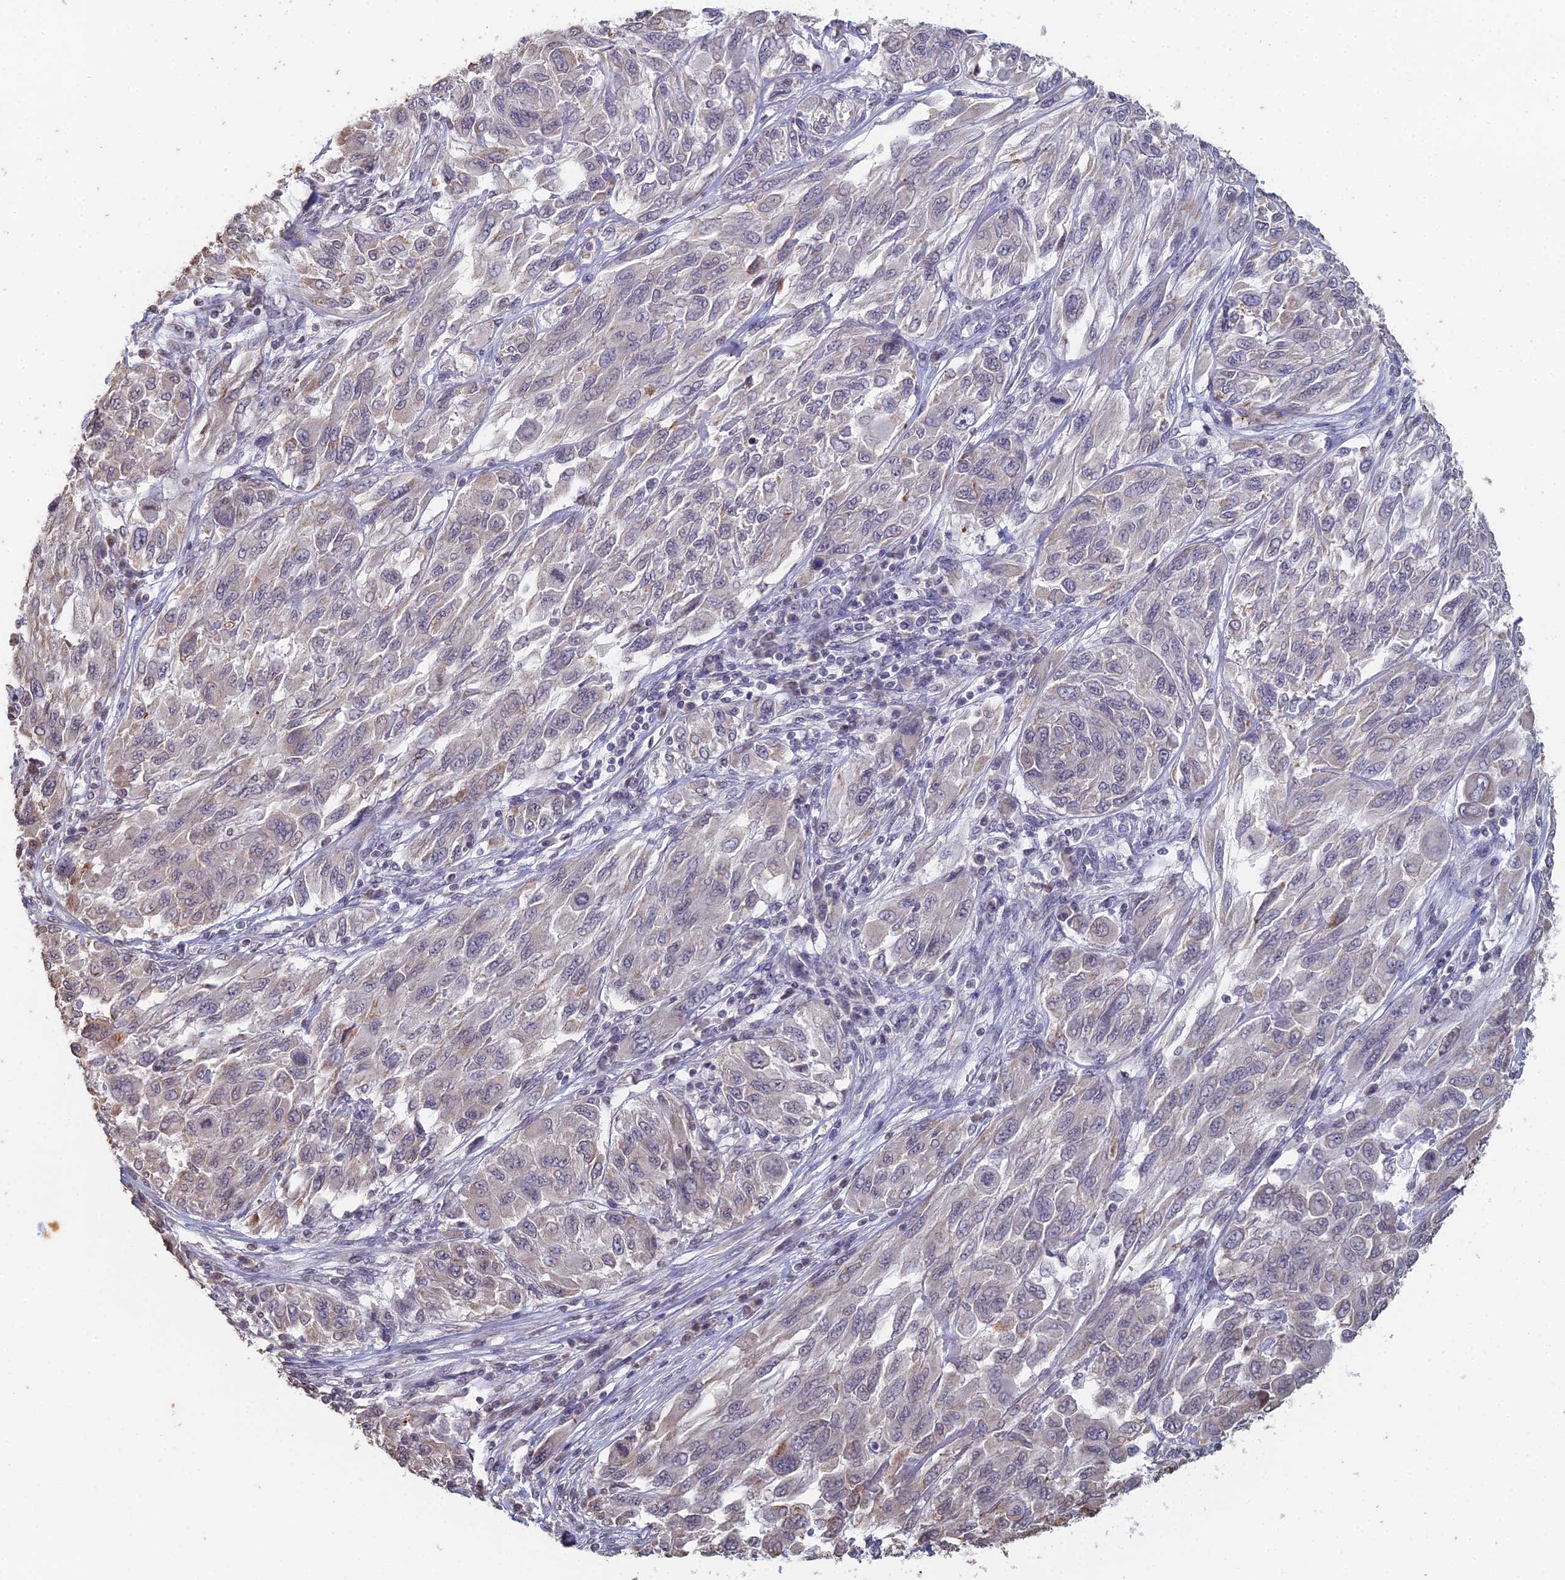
{"staining": {"intensity": "negative", "quantity": "none", "location": "none"}, "tissue": "melanoma", "cell_type": "Tumor cells", "image_type": "cancer", "snomed": [{"axis": "morphology", "description": "Malignant melanoma, NOS"}, {"axis": "topography", "description": "Skin"}], "caption": "Immunohistochemical staining of human melanoma reveals no significant staining in tumor cells.", "gene": "PRR22", "patient": {"sex": "female", "age": 91}}